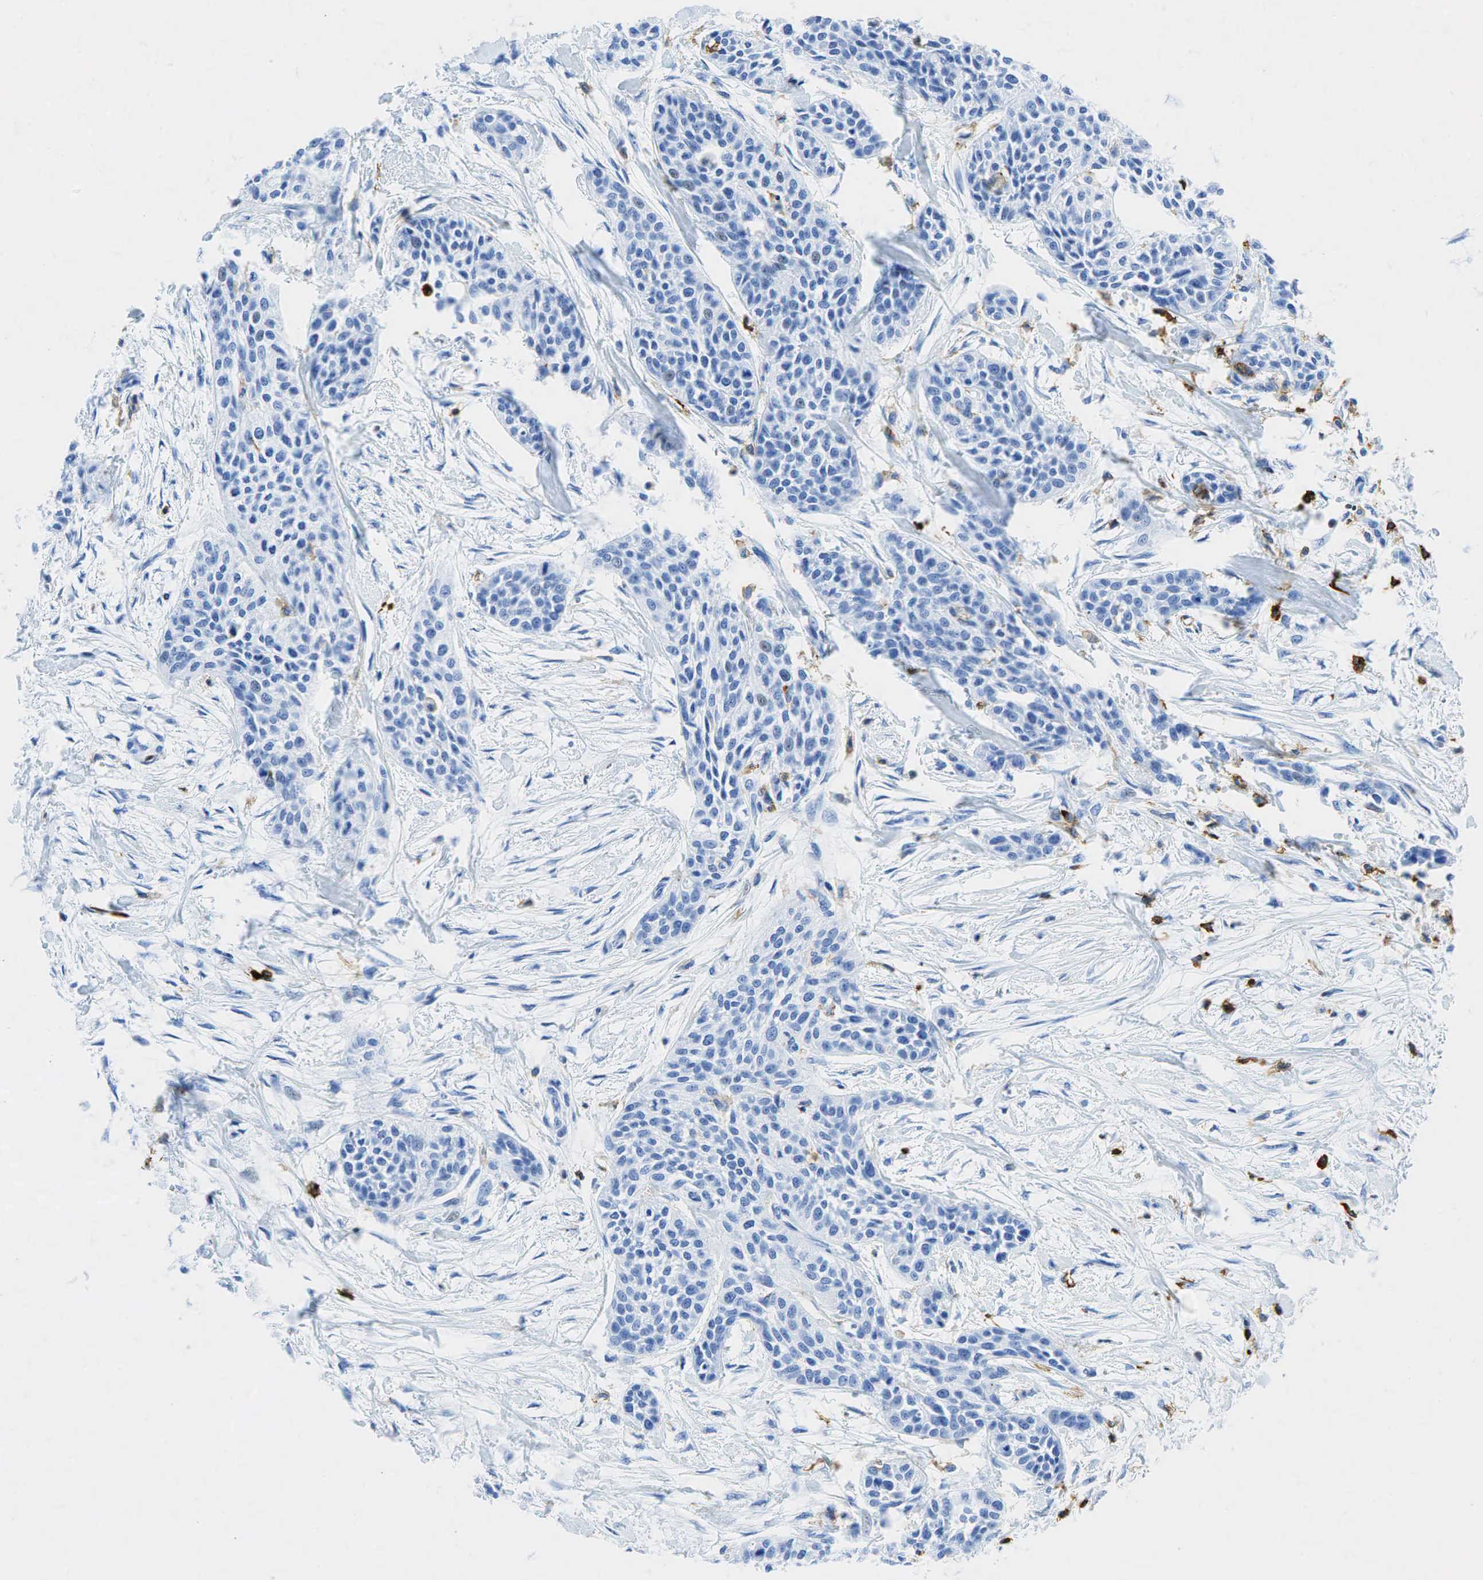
{"staining": {"intensity": "weak", "quantity": "<25%", "location": "nuclear"}, "tissue": "urothelial cancer", "cell_type": "Tumor cells", "image_type": "cancer", "snomed": [{"axis": "morphology", "description": "Urothelial carcinoma, High grade"}, {"axis": "topography", "description": "Urinary bladder"}], "caption": "This histopathology image is of urothelial cancer stained with immunohistochemistry to label a protein in brown with the nuclei are counter-stained blue. There is no expression in tumor cells.", "gene": "PTPRC", "patient": {"sex": "male", "age": 56}}